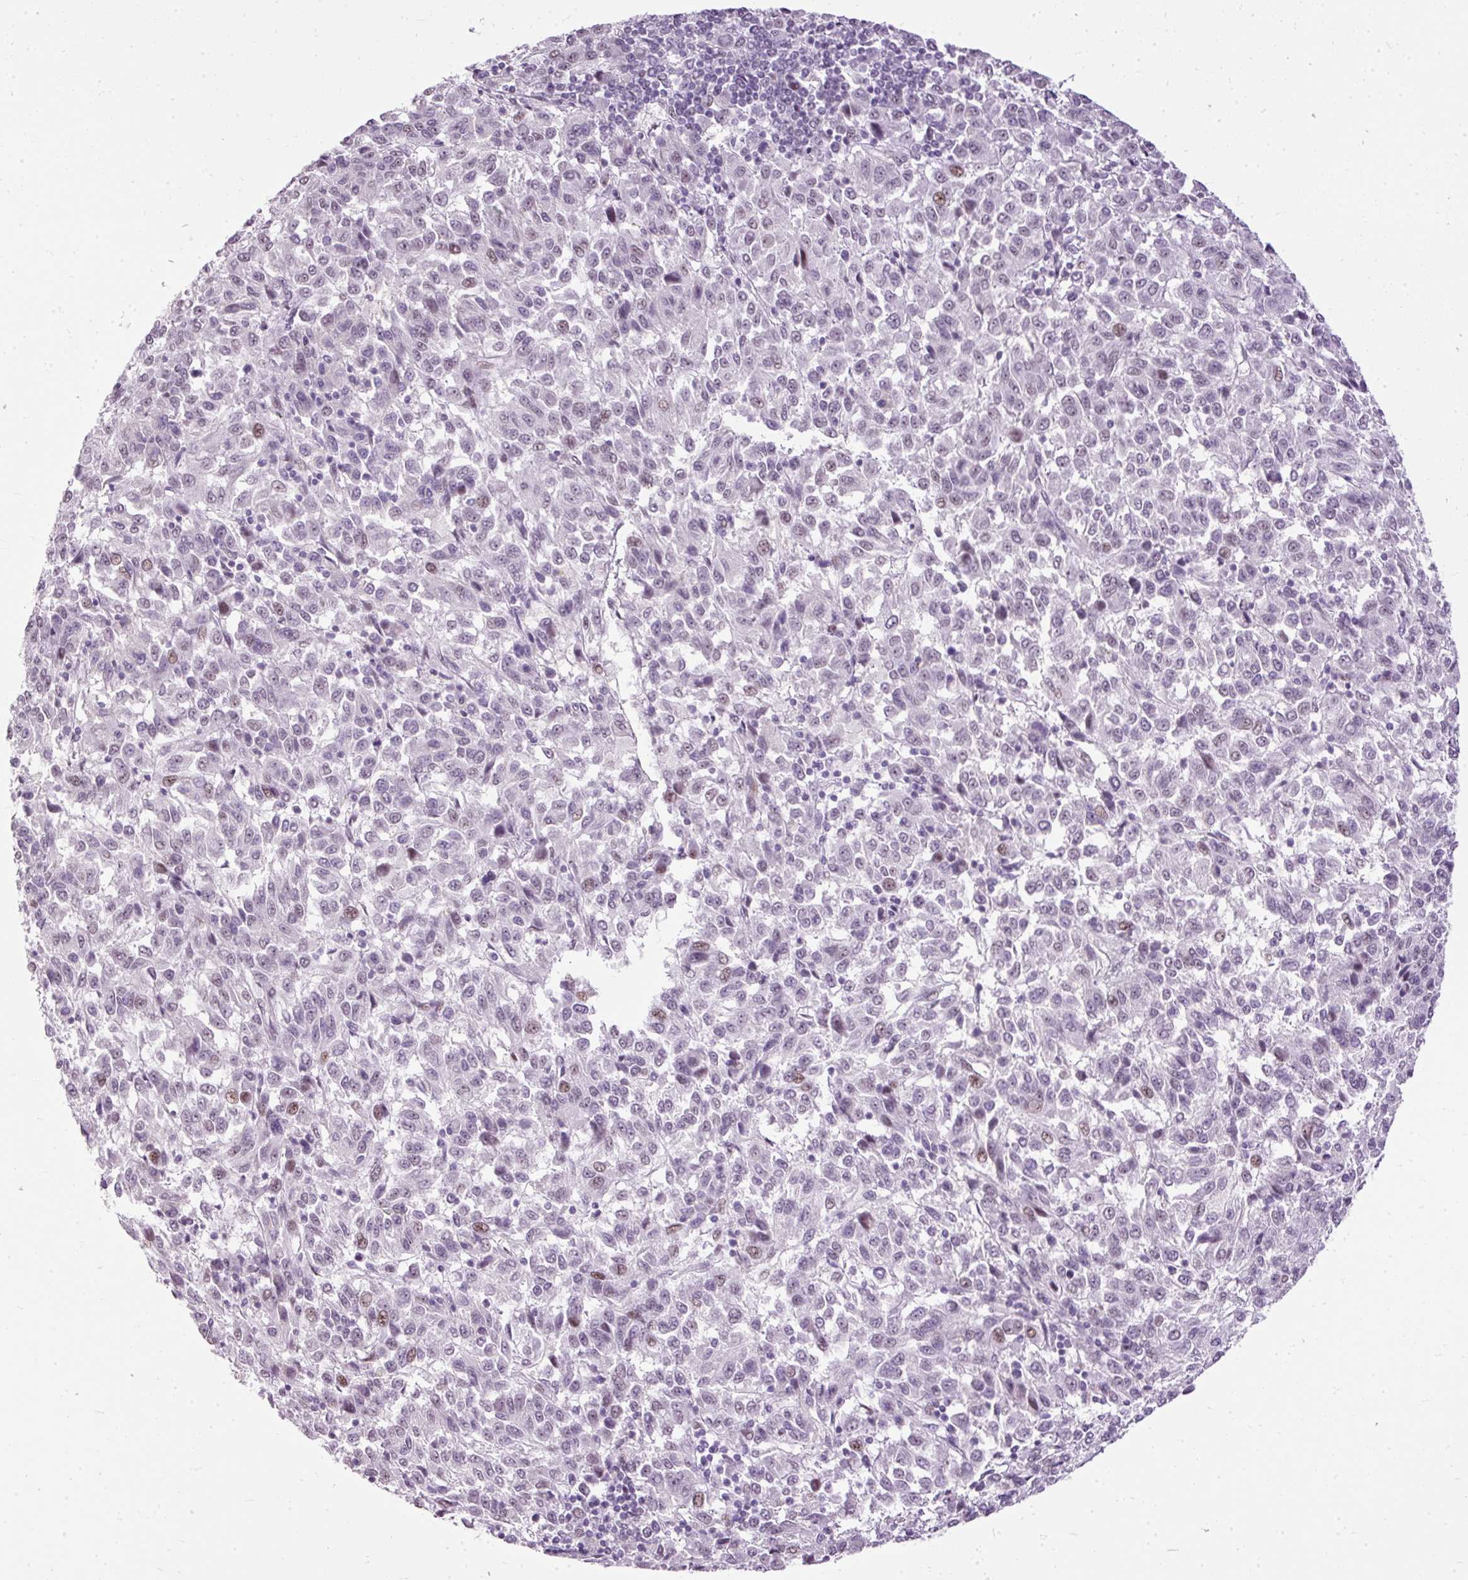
{"staining": {"intensity": "weak", "quantity": "25%-75%", "location": "nuclear"}, "tissue": "melanoma", "cell_type": "Tumor cells", "image_type": "cancer", "snomed": [{"axis": "morphology", "description": "Malignant melanoma, Metastatic site"}, {"axis": "topography", "description": "Lung"}], "caption": "The histopathology image shows a brown stain indicating the presence of a protein in the nuclear of tumor cells in melanoma.", "gene": "PDE6B", "patient": {"sex": "male", "age": 64}}